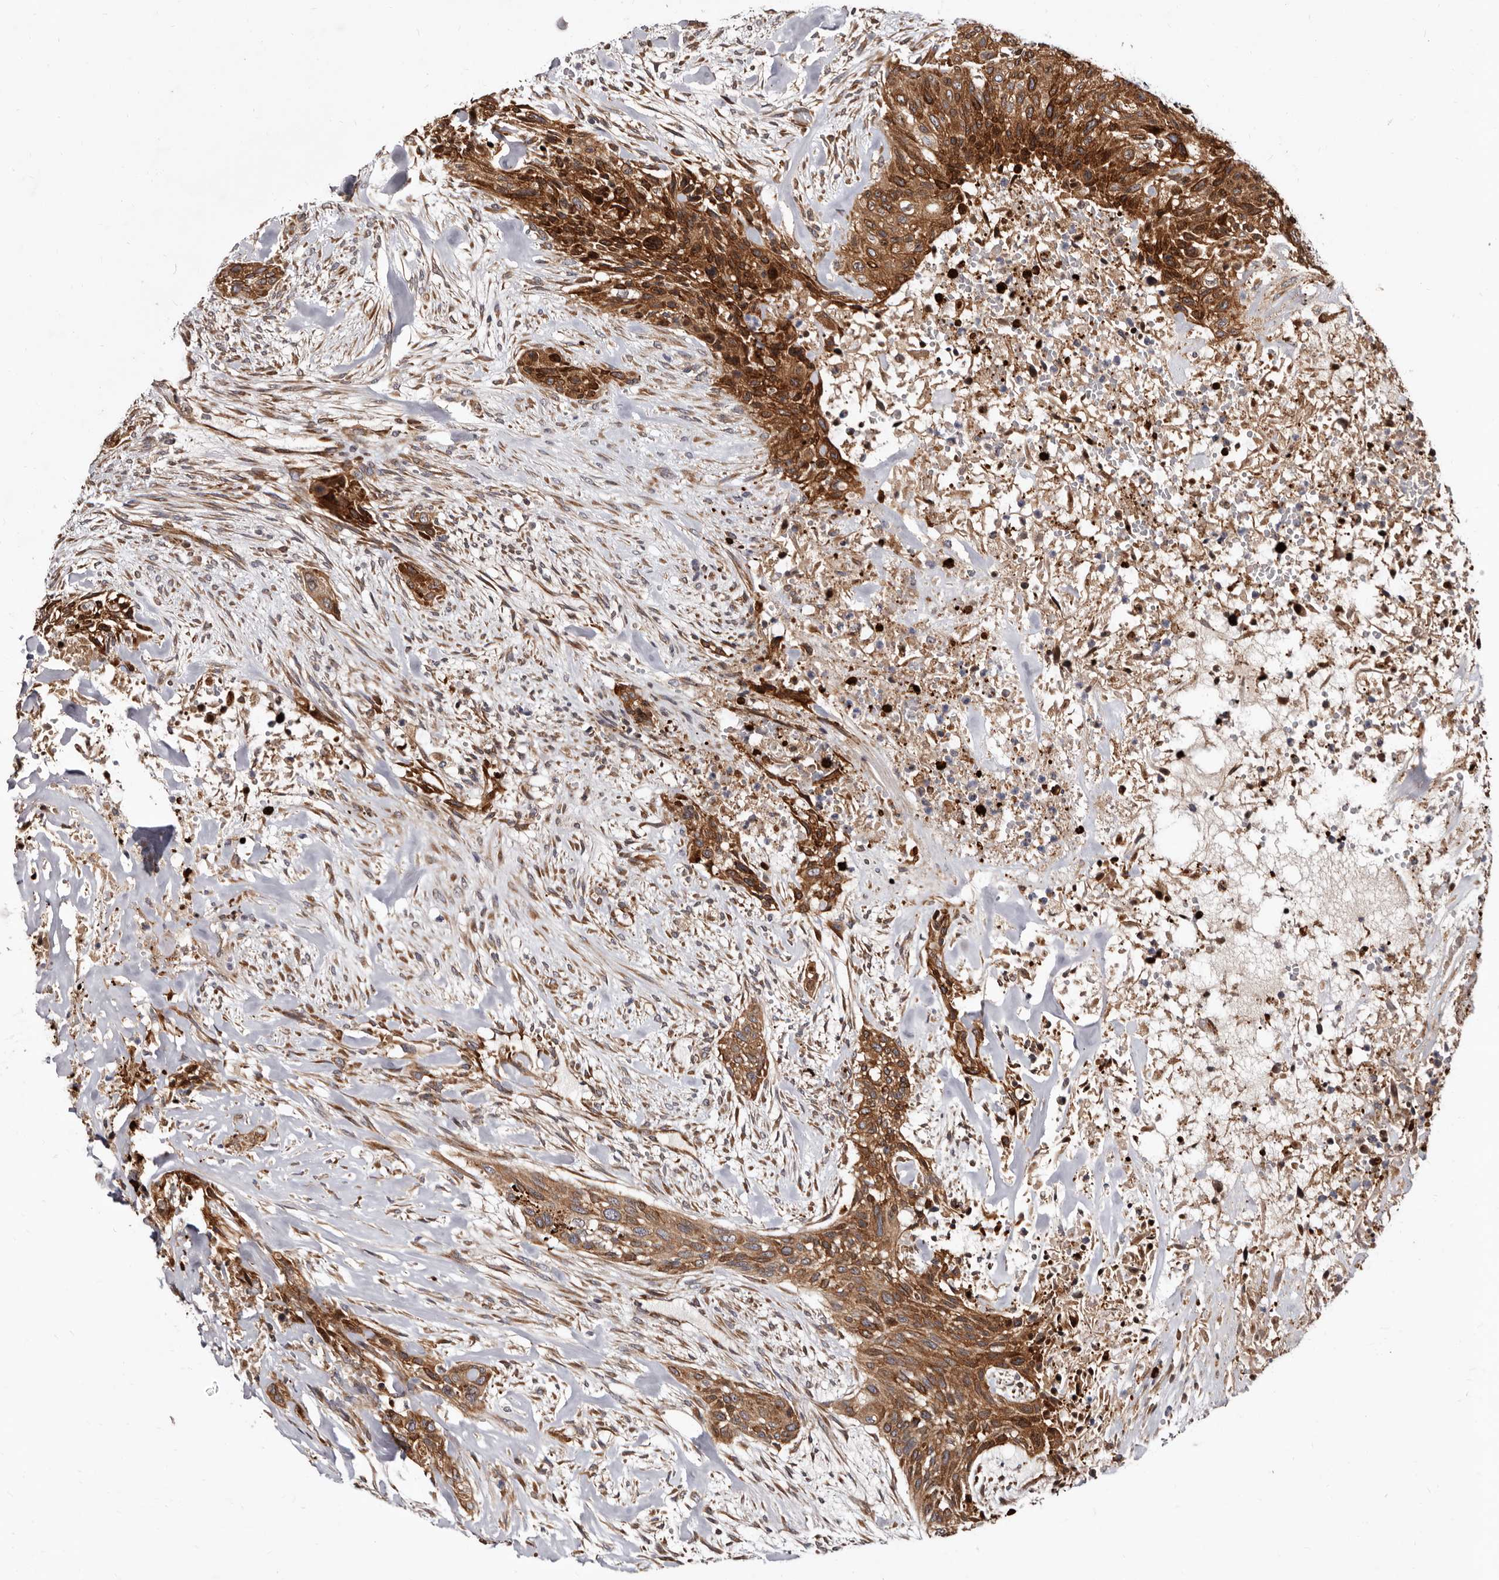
{"staining": {"intensity": "strong", "quantity": ">75%", "location": "cytoplasmic/membranous"}, "tissue": "urothelial cancer", "cell_type": "Tumor cells", "image_type": "cancer", "snomed": [{"axis": "morphology", "description": "Urothelial carcinoma, High grade"}, {"axis": "topography", "description": "Urinary bladder"}], "caption": "Urothelial cancer stained with a protein marker demonstrates strong staining in tumor cells.", "gene": "WEE2", "patient": {"sex": "male", "age": 35}}